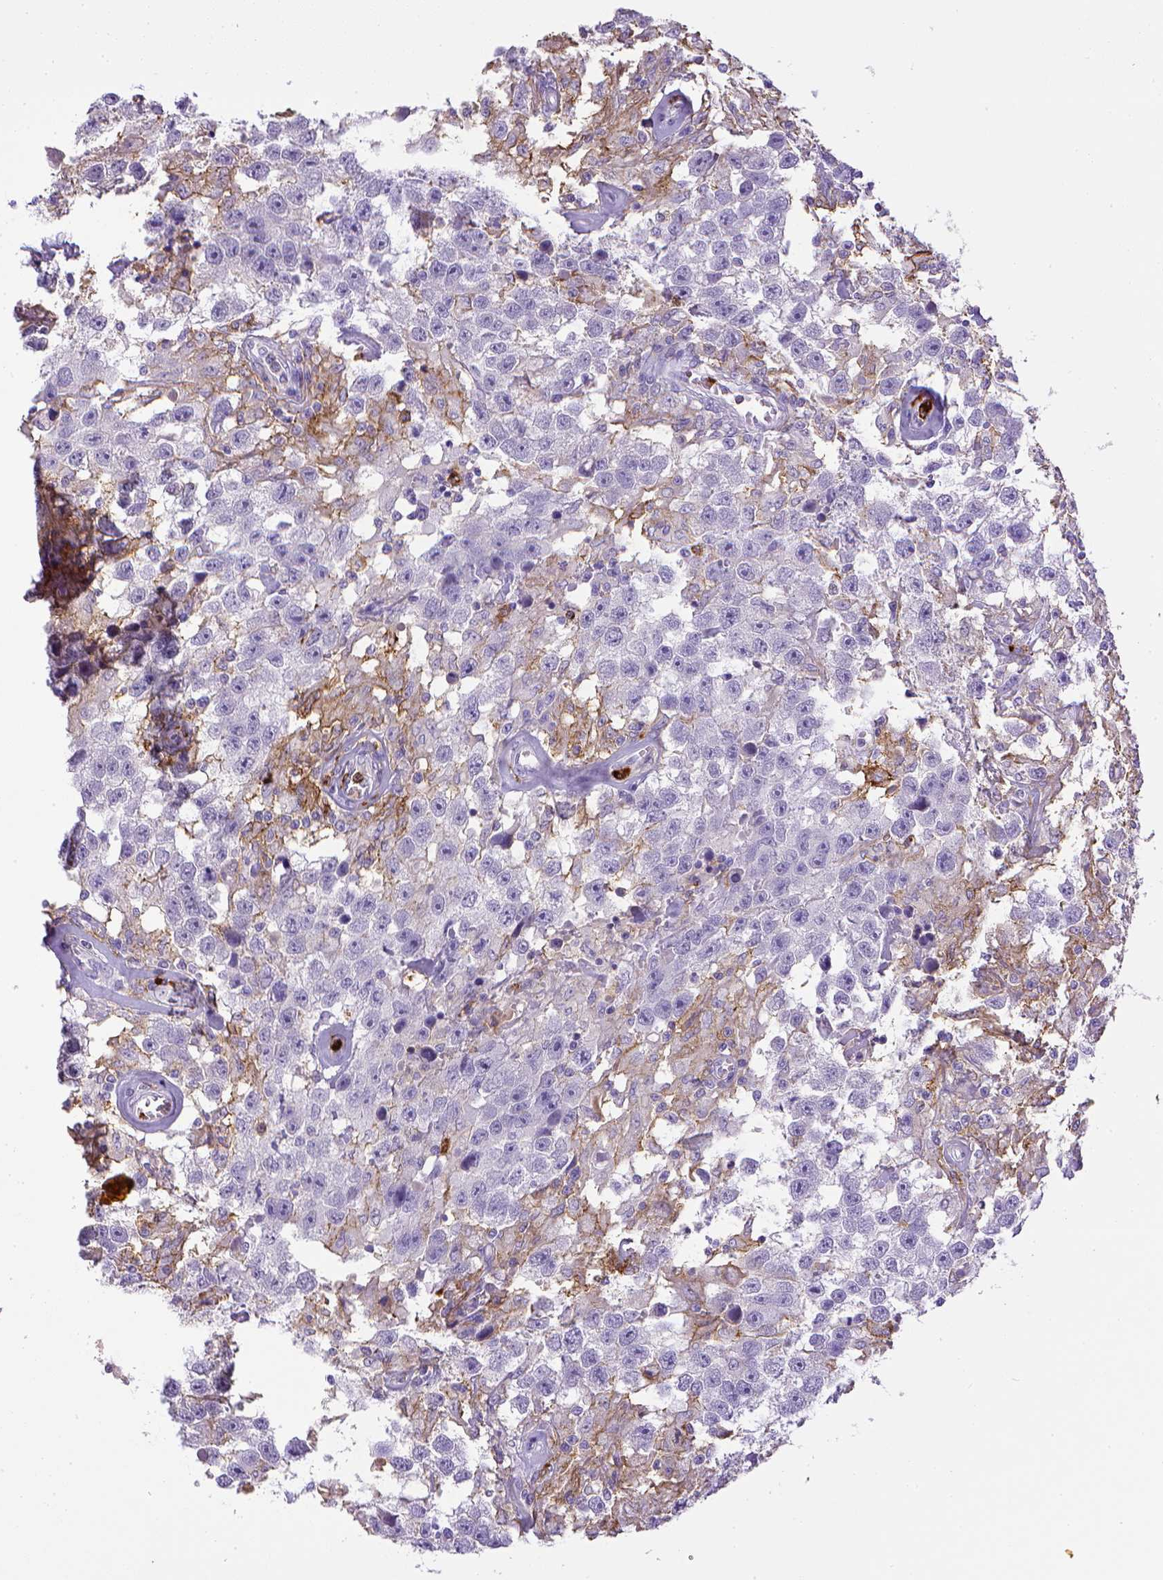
{"staining": {"intensity": "negative", "quantity": "none", "location": "none"}, "tissue": "testis cancer", "cell_type": "Tumor cells", "image_type": "cancer", "snomed": [{"axis": "morphology", "description": "Seminoma, NOS"}, {"axis": "topography", "description": "Testis"}], "caption": "Tumor cells show no significant protein positivity in testis seminoma.", "gene": "ITGAM", "patient": {"sex": "male", "age": 43}}